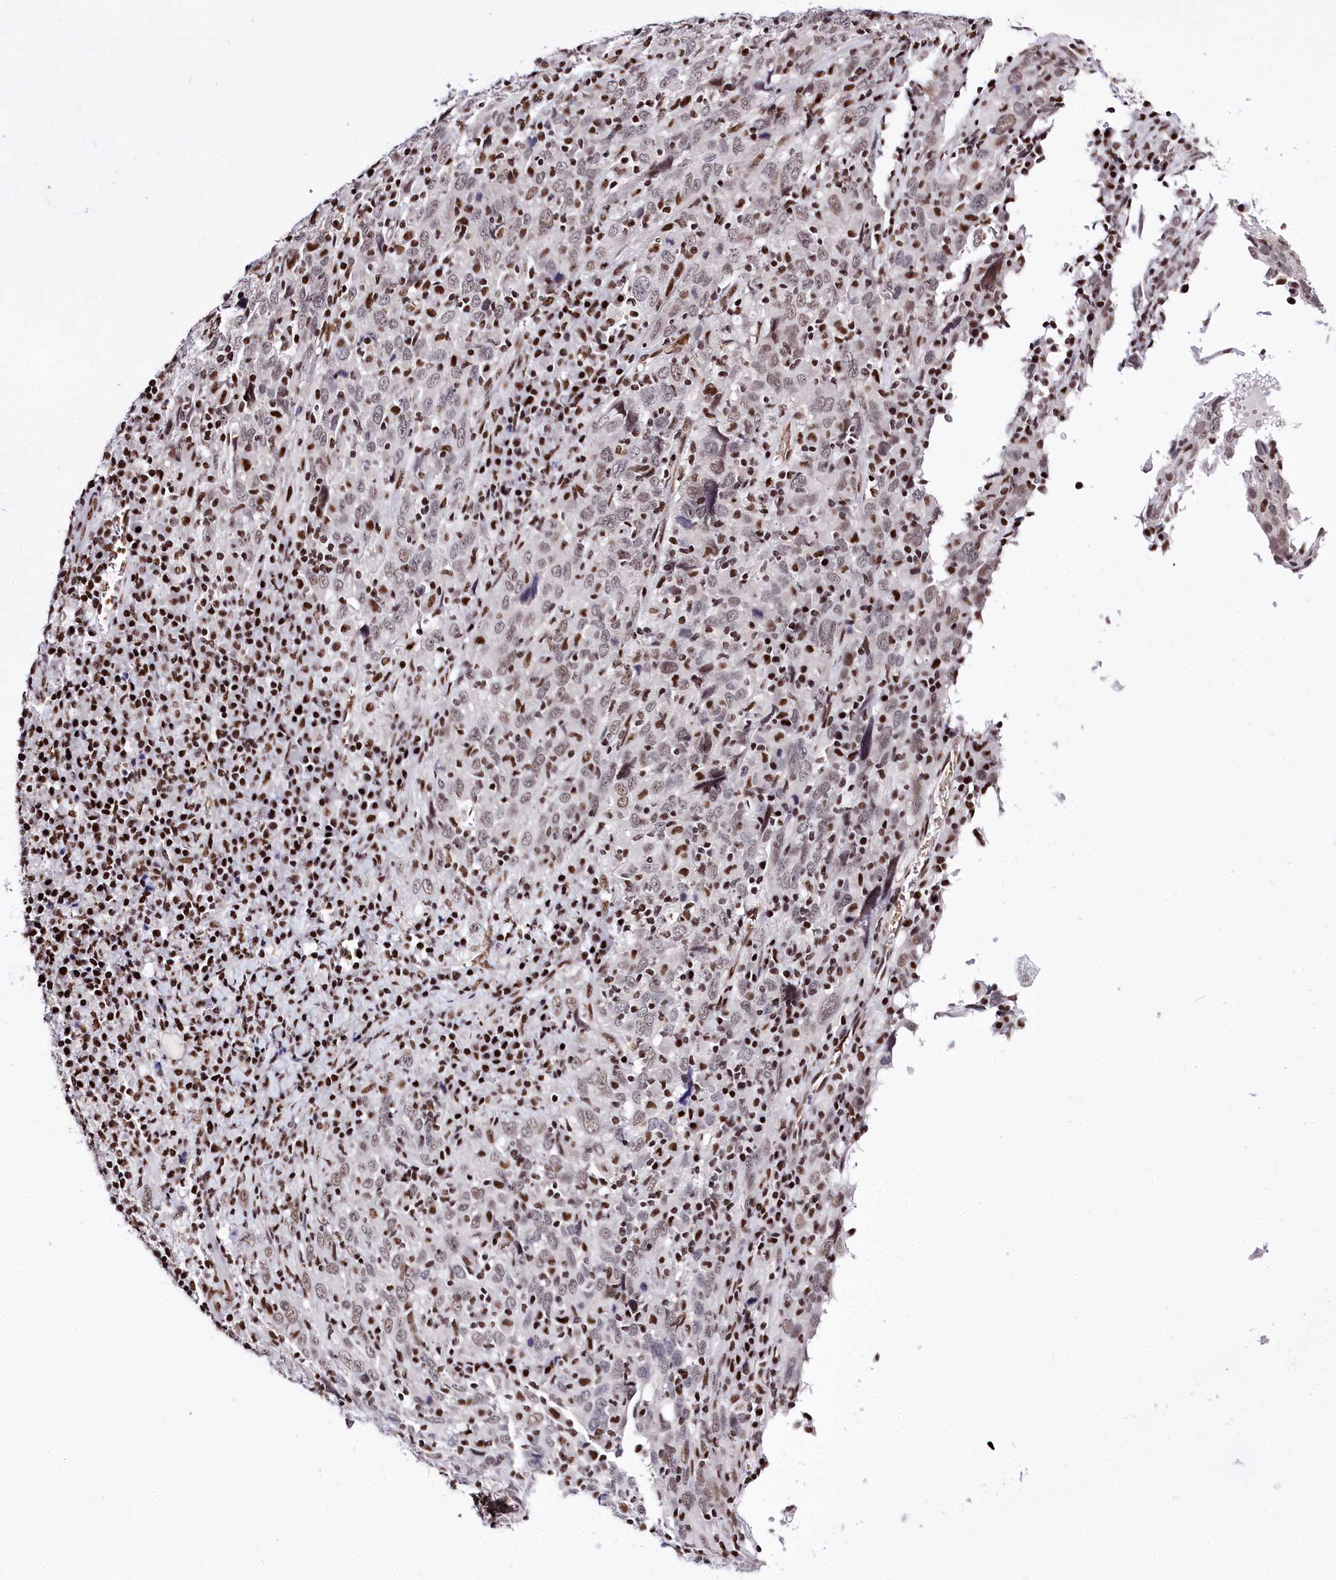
{"staining": {"intensity": "weak", "quantity": "25%-75%", "location": "nuclear"}, "tissue": "cervical cancer", "cell_type": "Tumor cells", "image_type": "cancer", "snomed": [{"axis": "morphology", "description": "Squamous cell carcinoma, NOS"}, {"axis": "topography", "description": "Cervix"}], "caption": "A high-resolution photomicrograph shows immunohistochemistry (IHC) staining of cervical cancer, which reveals weak nuclear positivity in approximately 25%-75% of tumor cells.", "gene": "POU4F3", "patient": {"sex": "female", "age": 46}}